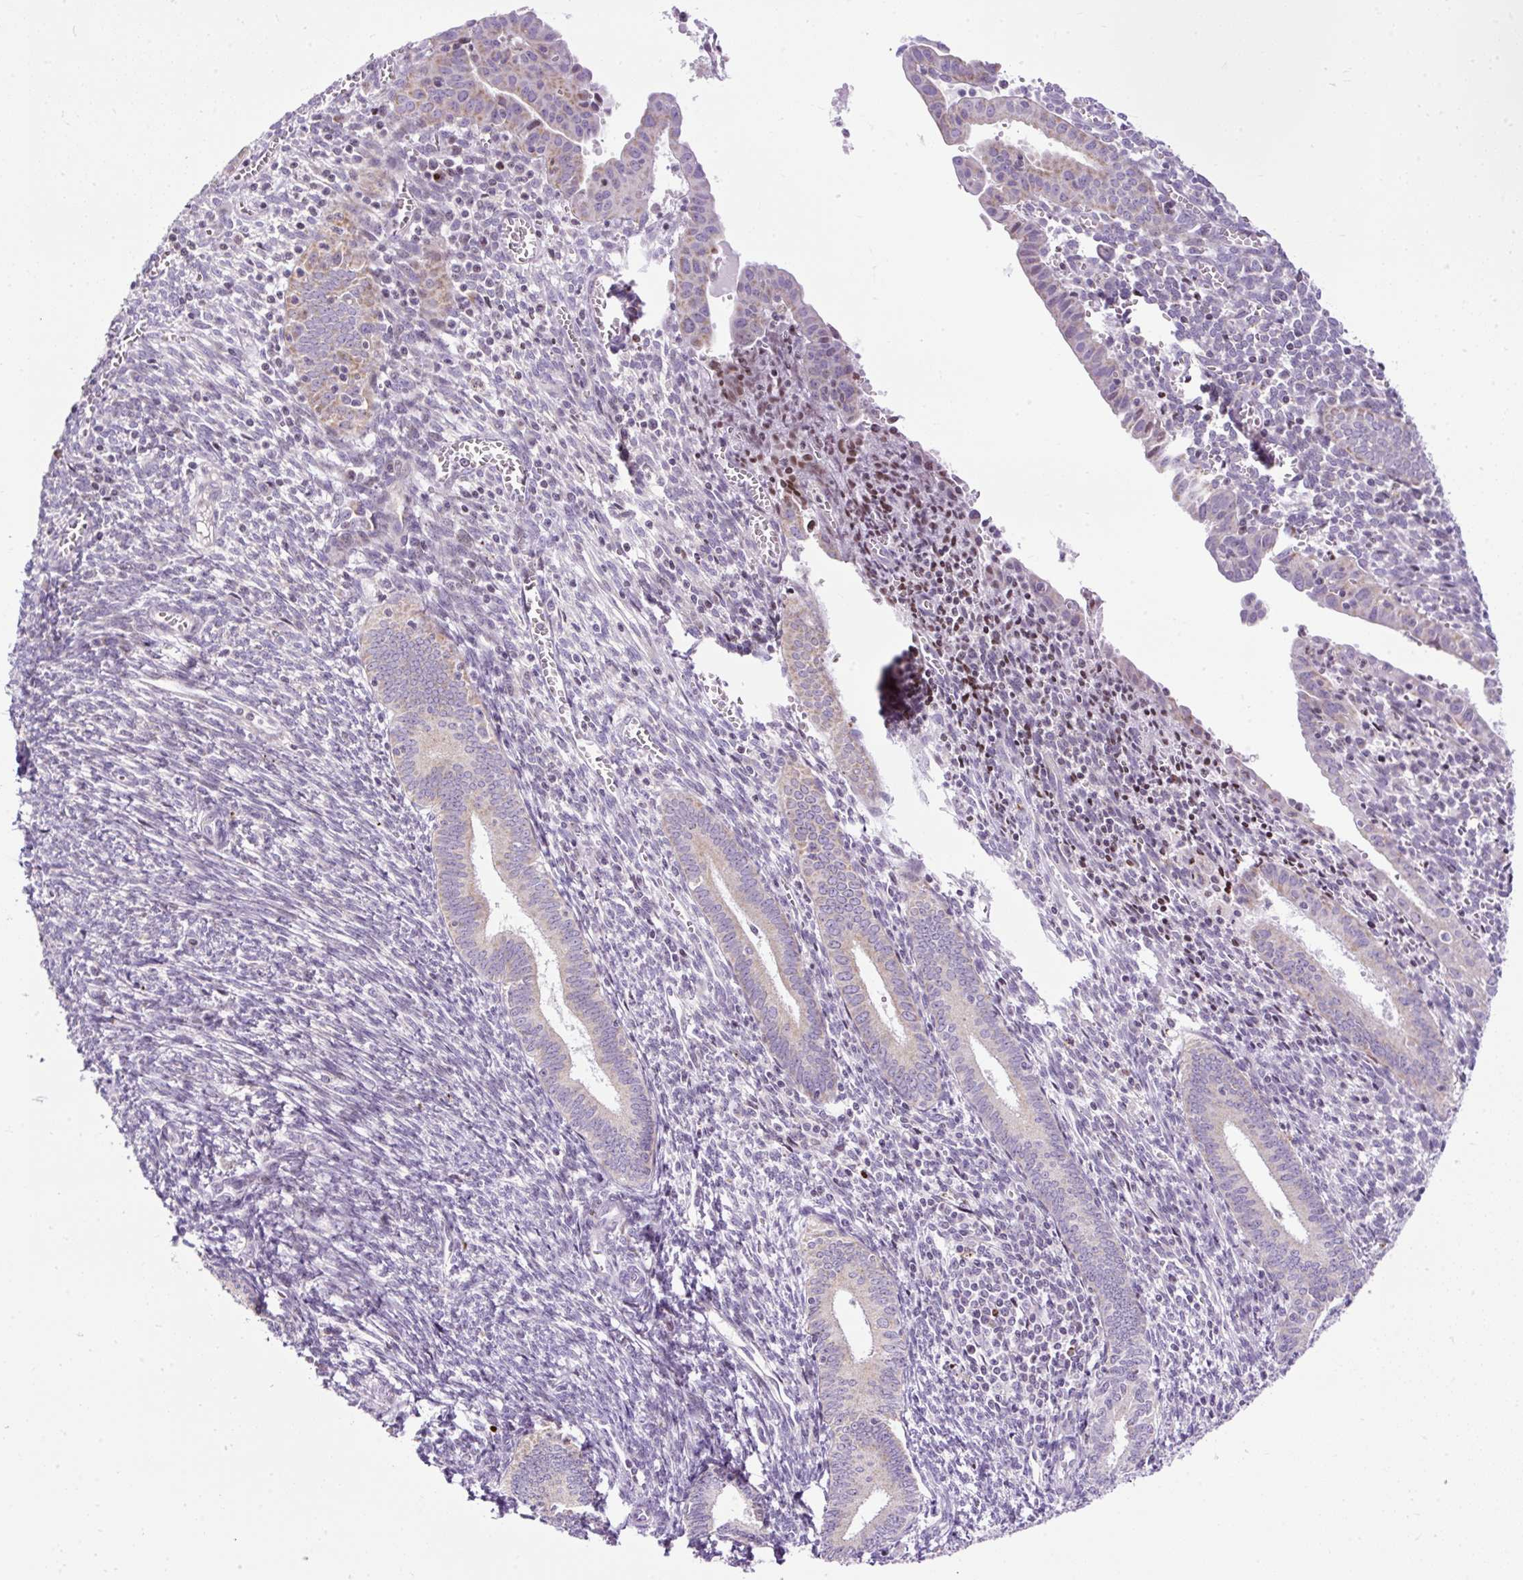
{"staining": {"intensity": "negative", "quantity": "none", "location": "none"}, "tissue": "endometrium", "cell_type": "Cells in endometrial stroma", "image_type": "normal", "snomed": [{"axis": "morphology", "description": "Normal tissue, NOS"}, {"axis": "topography", "description": "Endometrium"}], "caption": "The histopathology image reveals no staining of cells in endometrial stroma in unremarkable endometrium. Nuclei are stained in blue.", "gene": "FMC1", "patient": {"sex": "female", "age": 41}}